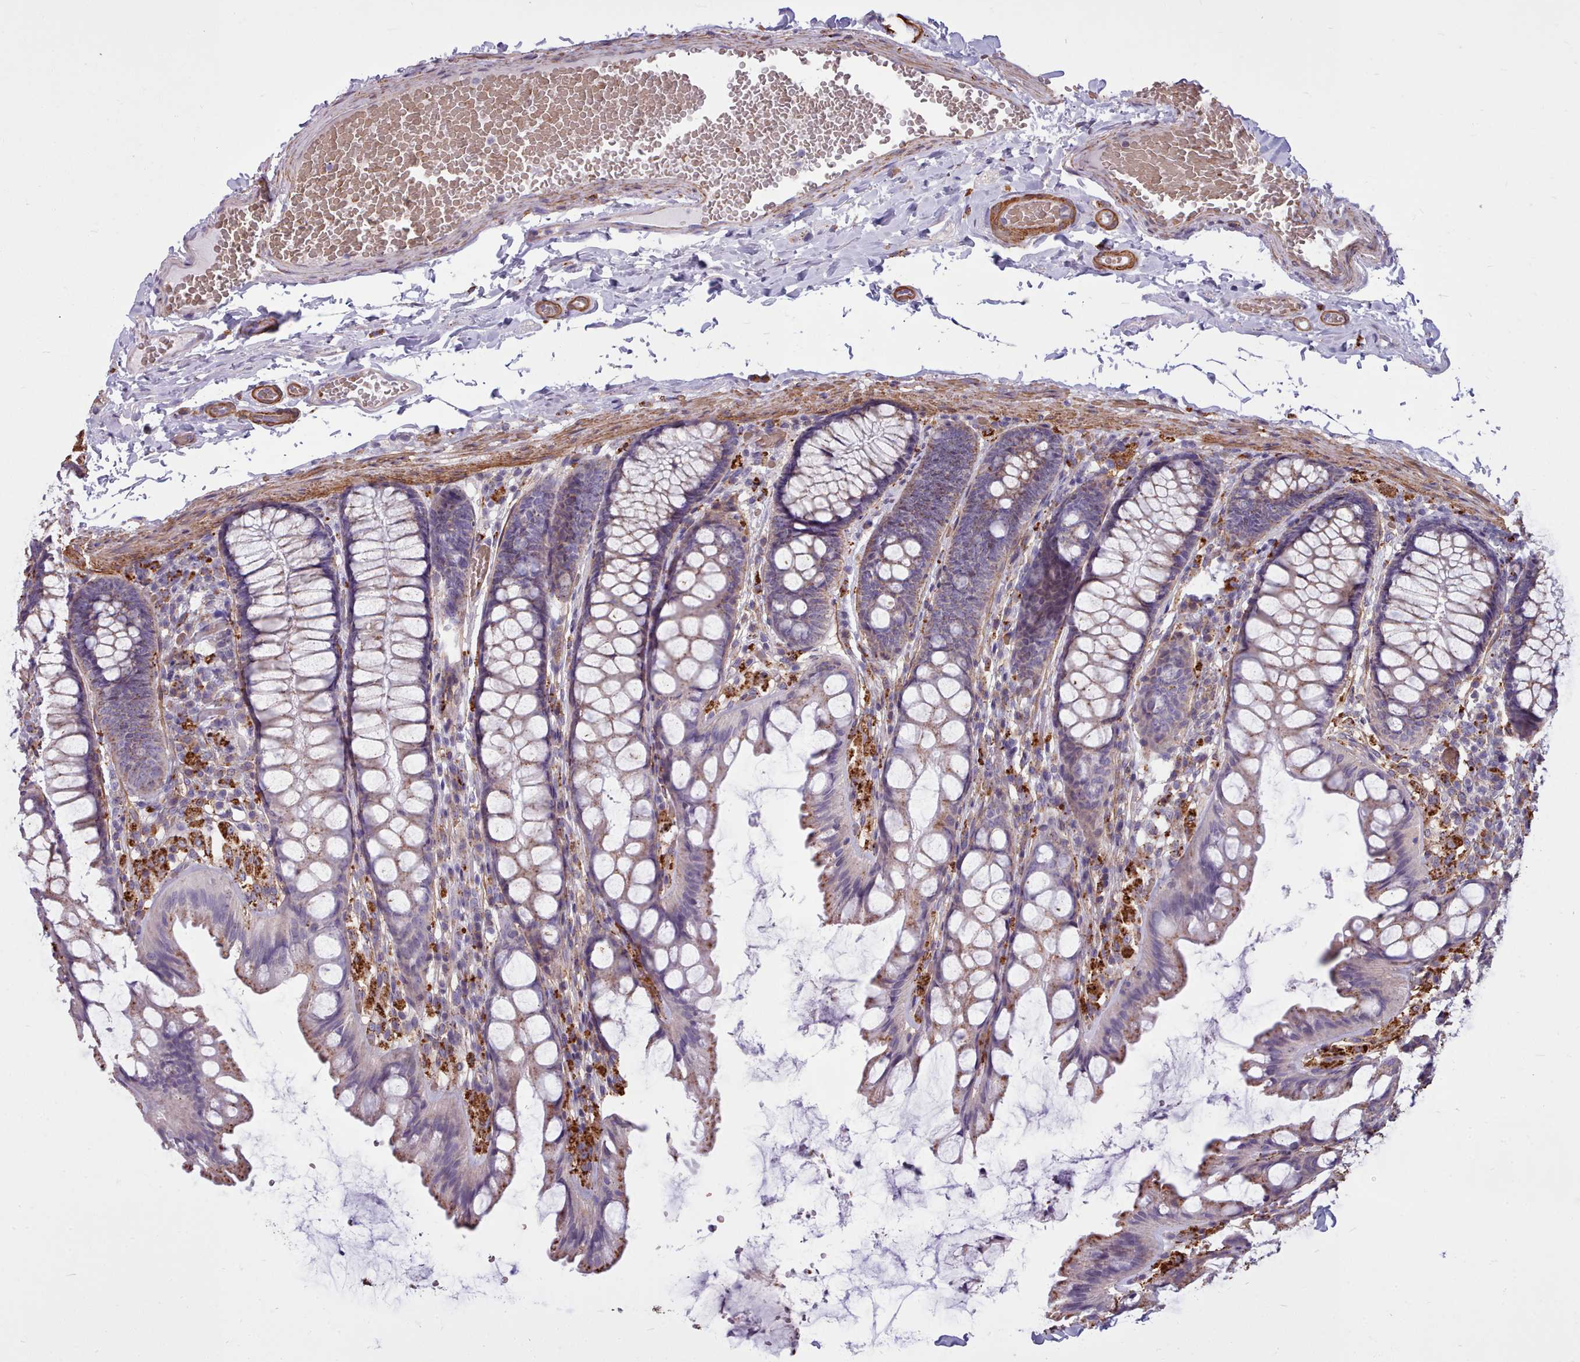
{"staining": {"intensity": "moderate", "quantity": ">75%", "location": "cytoplasmic/membranous"}, "tissue": "colon", "cell_type": "Endothelial cells", "image_type": "normal", "snomed": [{"axis": "morphology", "description": "Normal tissue, NOS"}, {"axis": "topography", "description": "Colon"}], "caption": "Moderate cytoplasmic/membranous staining is identified in about >75% of endothelial cells in benign colon. (Brightfield microscopy of DAB IHC at high magnification).", "gene": "PACSIN3", "patient": {"sex": "male", "age": 47}}